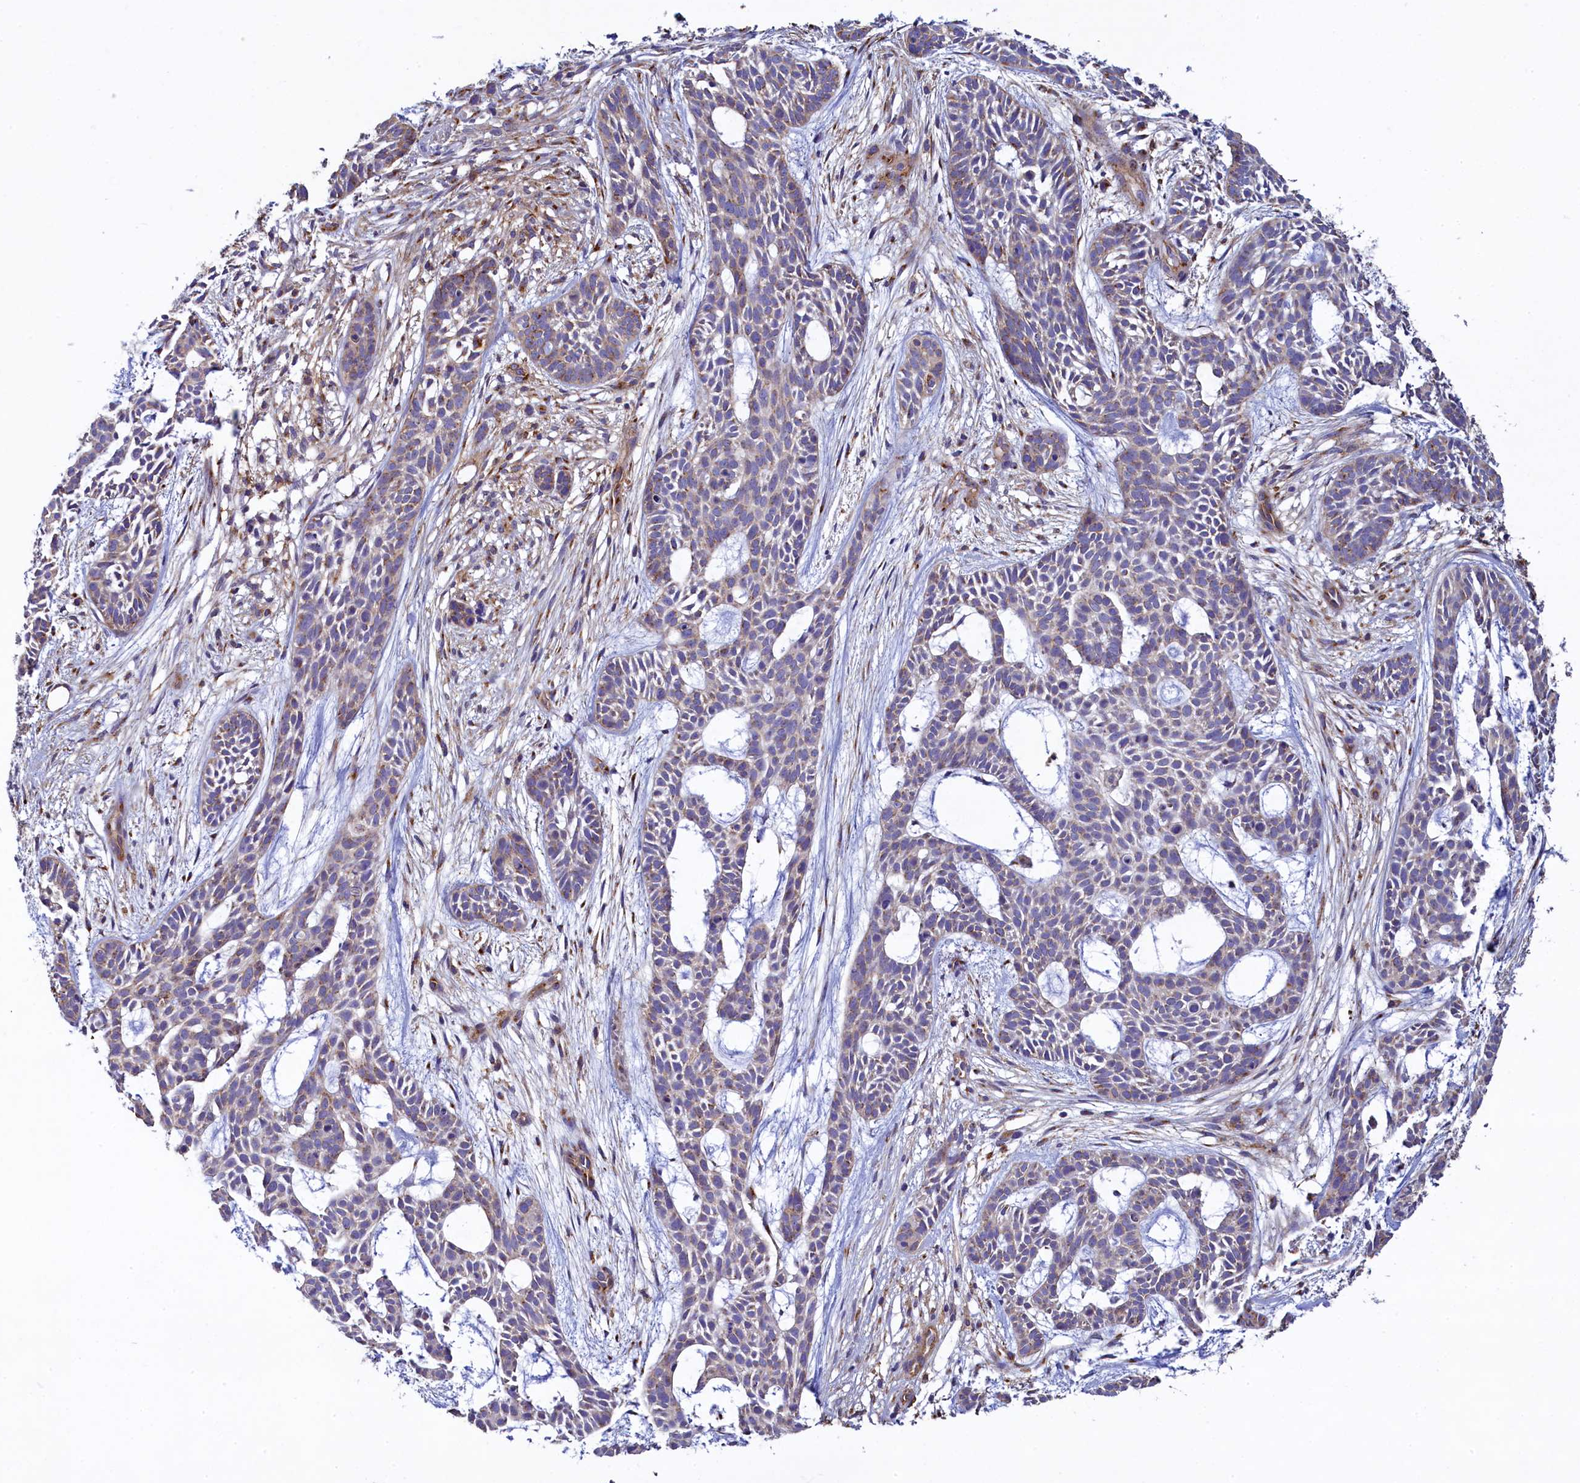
{"staining": {"intensity": "moderate", "quantity": "<25%", "location": "cytoplasmic/membranous"}, "tissue": "skin cancer", "cell_type": "Tumor cells", "image_type": "cancer", "snomed": [{"axis": "morphology", "description": "Basal cell carcinoma"}, {"axis": "topography", "description": "Skin"}], "caption": "Immunohistochemistry (IHC) micrograph of human basal cell carcinoma (skin) stained for a protein (brown), which displays low levels of moderate cytoplasmic/membranous positivity in about <25% of tumor cells.", "gene": "GPR21", "patient": {"sex": "male", "age": 89}}